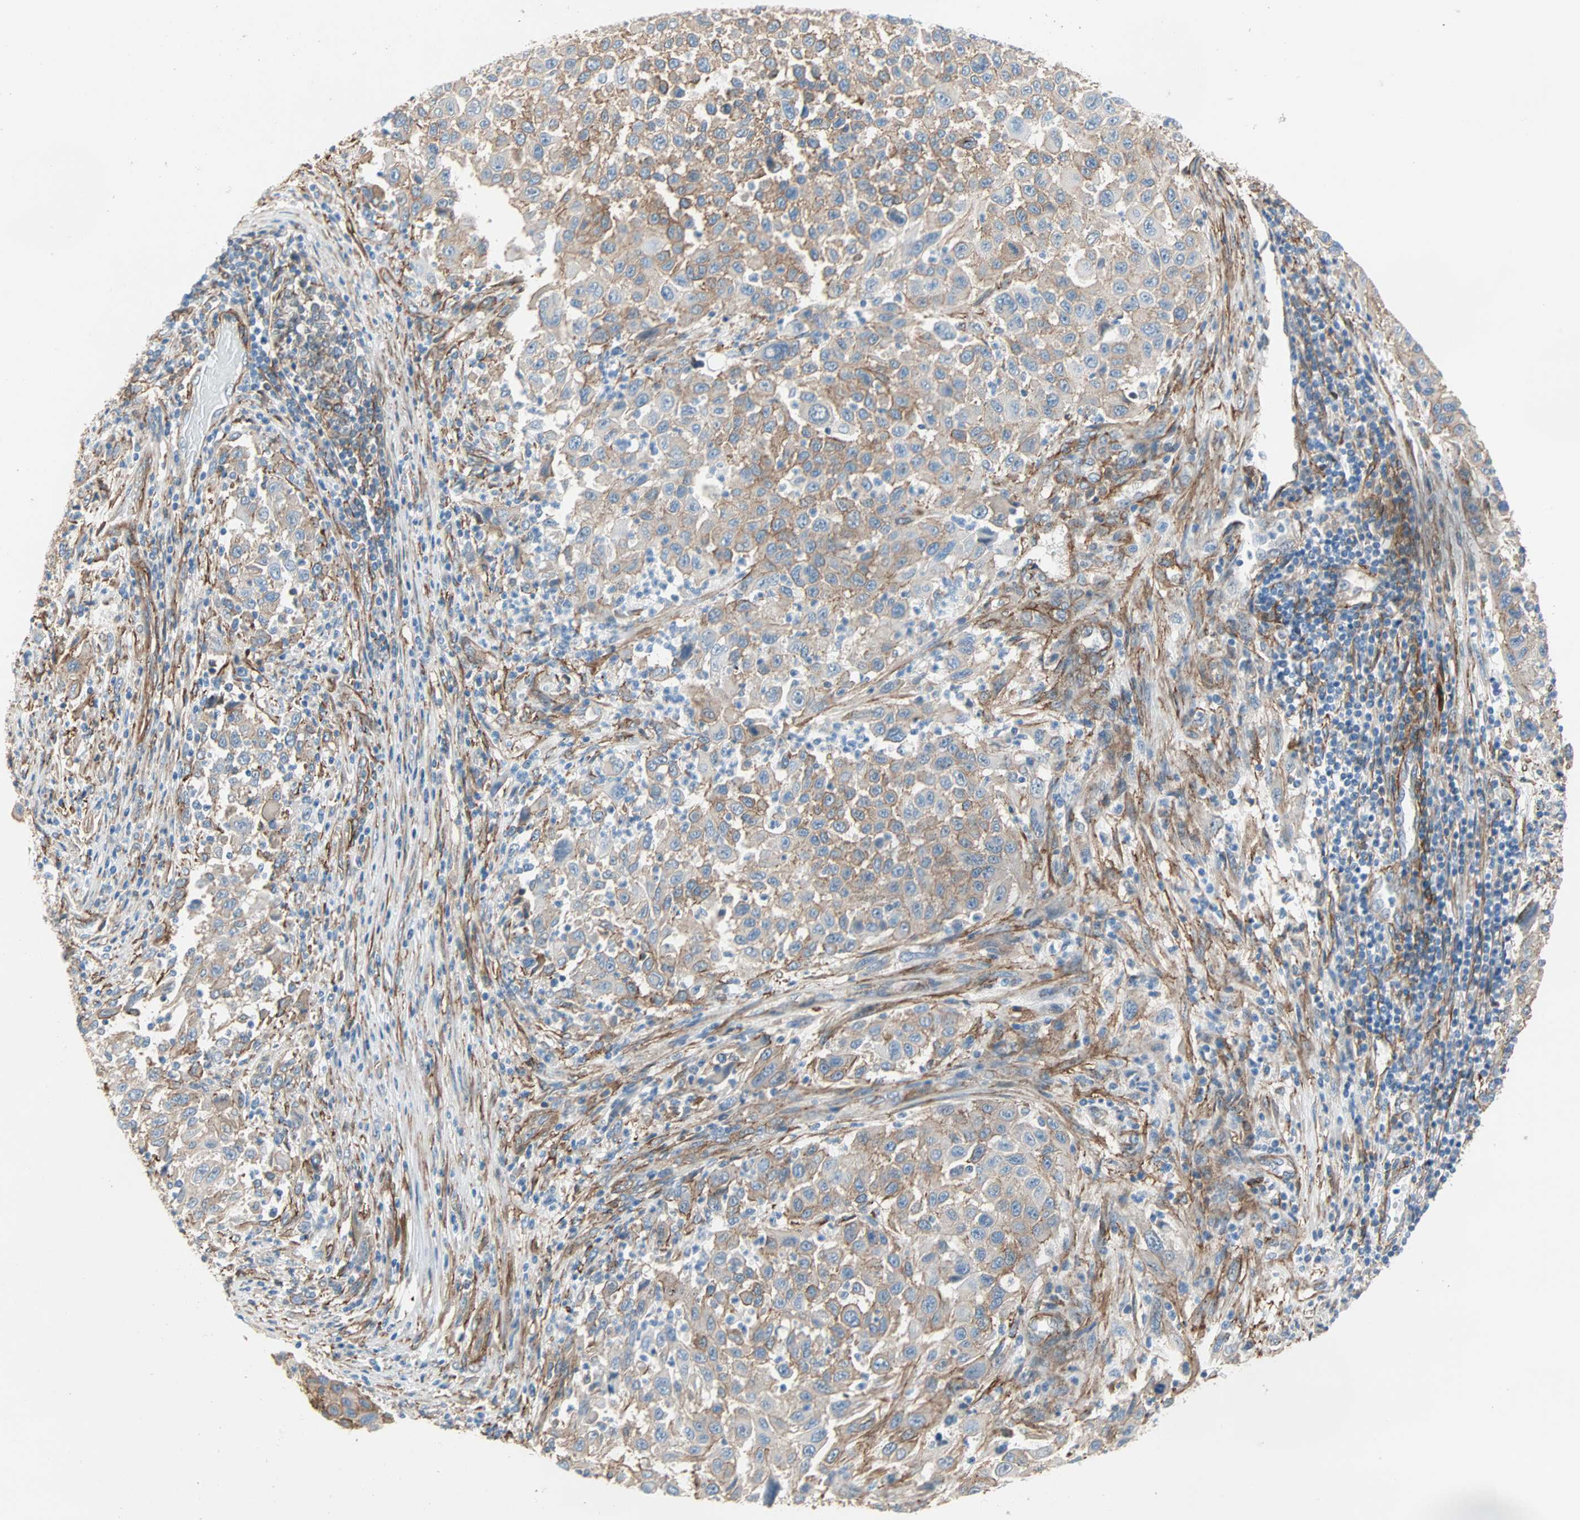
{"staining": {"intensity": "moderate", "quantity": ">75%", "location": "cytoplasmic/membranous"}, "tissue": "melanoma", "cell_type": "Tumor cells", "image_type": "cancer", "snomed": [{"axis": "morphology", "description": "Malignant melanoma, Metastatic site"}, {"axis": "topography", "description": "Lymph node"}], "caption": "Melanoma stained for a protein (brown) reveals moderate cytoplasmic/membranous positive expression in approximately >75% of tumor cells.", "gene": "EPB41L2", "patient": {"sex": "male", "age": 61}}